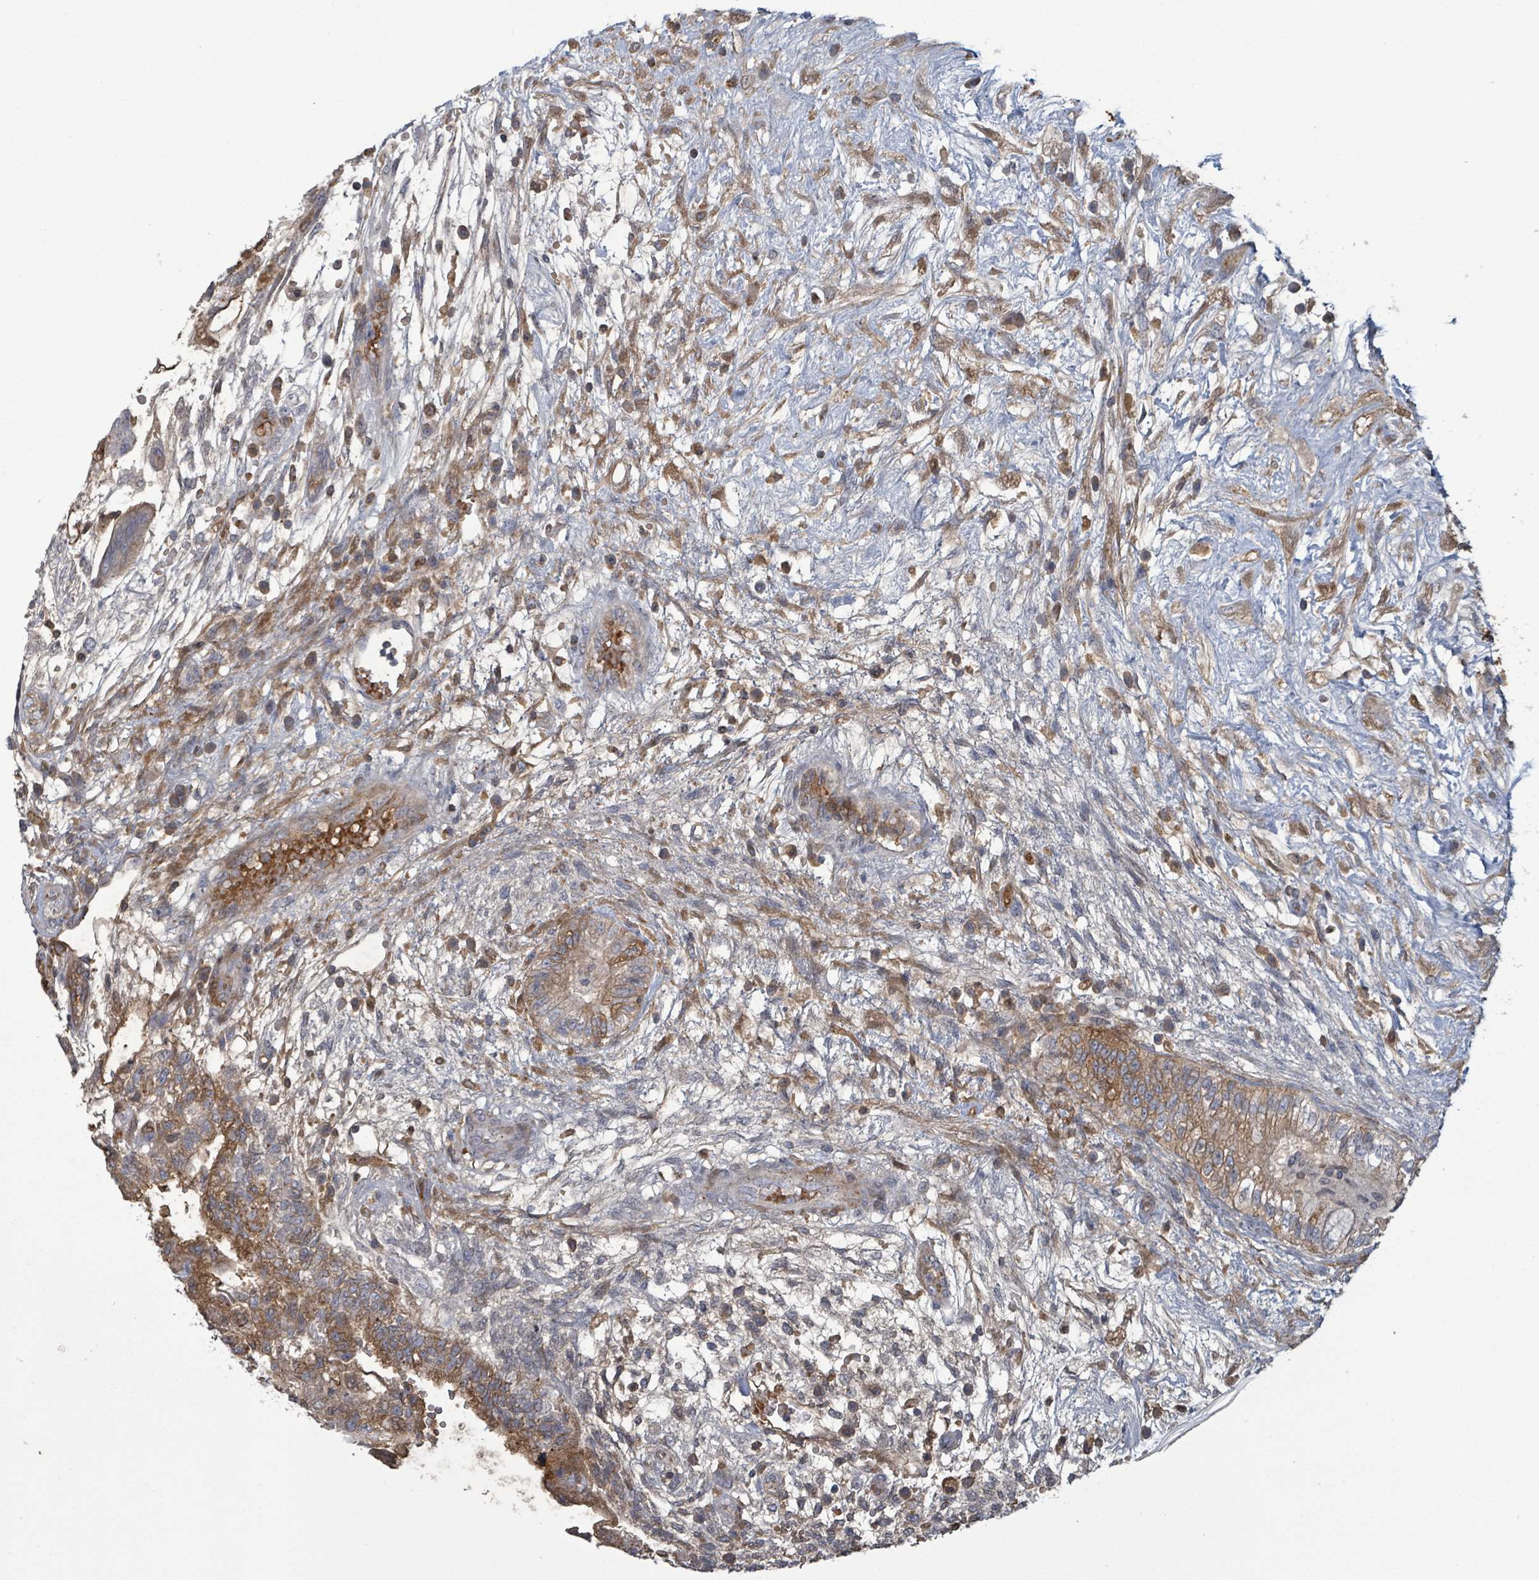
{"staining": {"intensity": "moderate", "quantity": "<25%", "location": "cytoplasmic/membranous"}, "tissue": "testis cancer", "cell_type": "Tumor cells", "image_type": "cancer", "snomed": [{"axis": "morphology", "description": "Normal tissue, NOS"}, {"axis": "morphology", "description": "Carcinoma, Embryonal, NOS"}, {"axis": "topography", "description": "Testis"}], "caption": "A high-resolution micrograph shows immunohistochemistry (IHC) staining of embryonal carcinoma (testis), which exhibits moderate cytoplasmic/membranous staining in approximately <25% of tumor cells. (Stains: DAB (3,3'-diaminobenzidine) in brown, nuclei in blue, Microscopy: brightfield microscopy at high magnification).", "gene": "GRM8", "patient": {"sex": "male", "age": 32}}